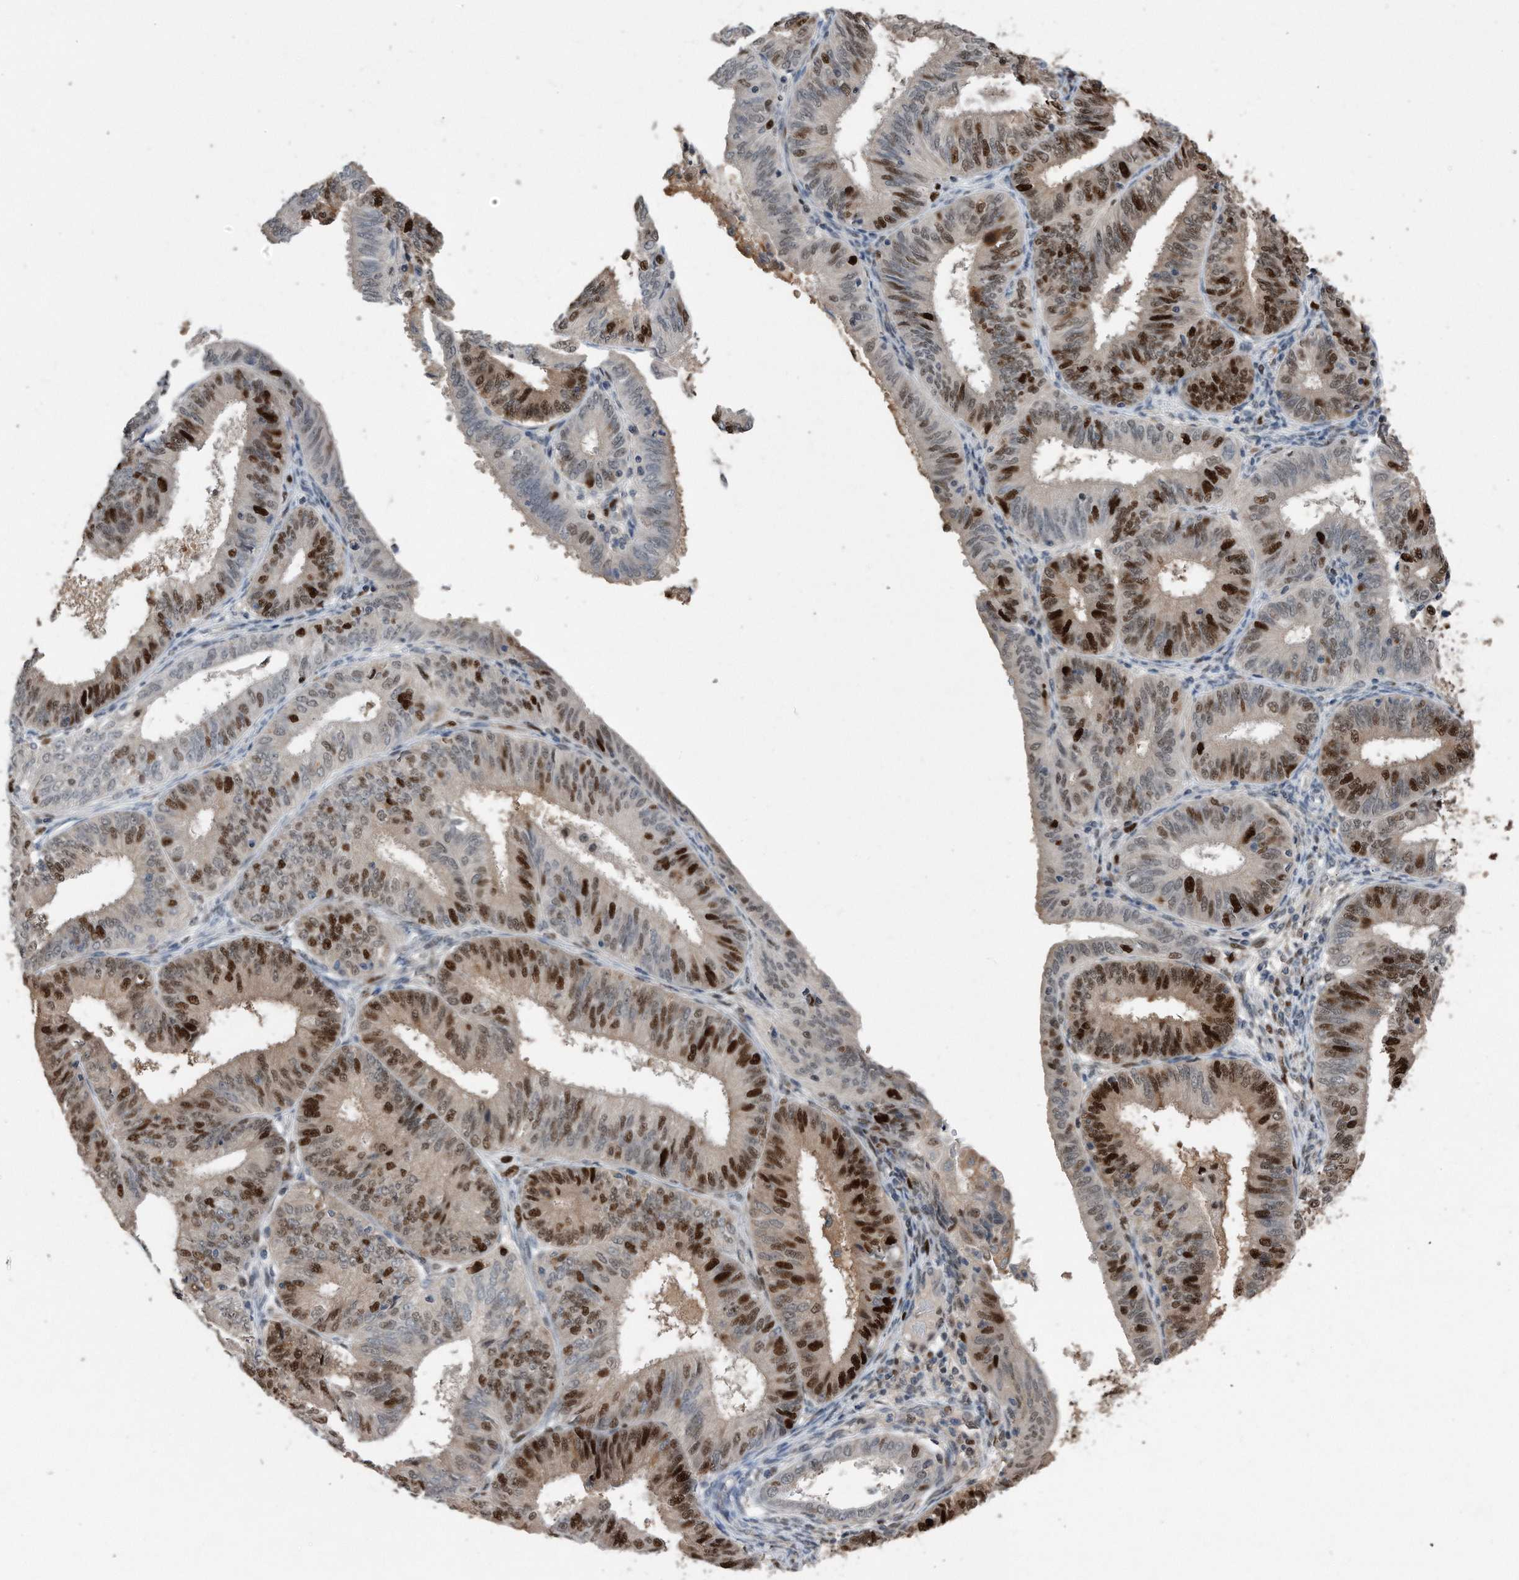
{"staining": {"intensity": "strong", "quantity": "25%-75%", "location": "nuclear"}, "tissue": "endometrial cancer", "cell_type": "Tumor cells", "image_type": "cancer", "snomed": [{"axis": "morphology", "description": "Adenocarcinoma, NOS"}, {"axis": "topography", "description": "Endometrium"}], "caption": "About 25%-75% of tumor cells in human endometrial adenocarcinoma demonstrate strong nuclear protein staining as visualized by brown immunohistochemical staining.", "gene": "PCNA", "patient": {"sex": "female", "age": 51}}